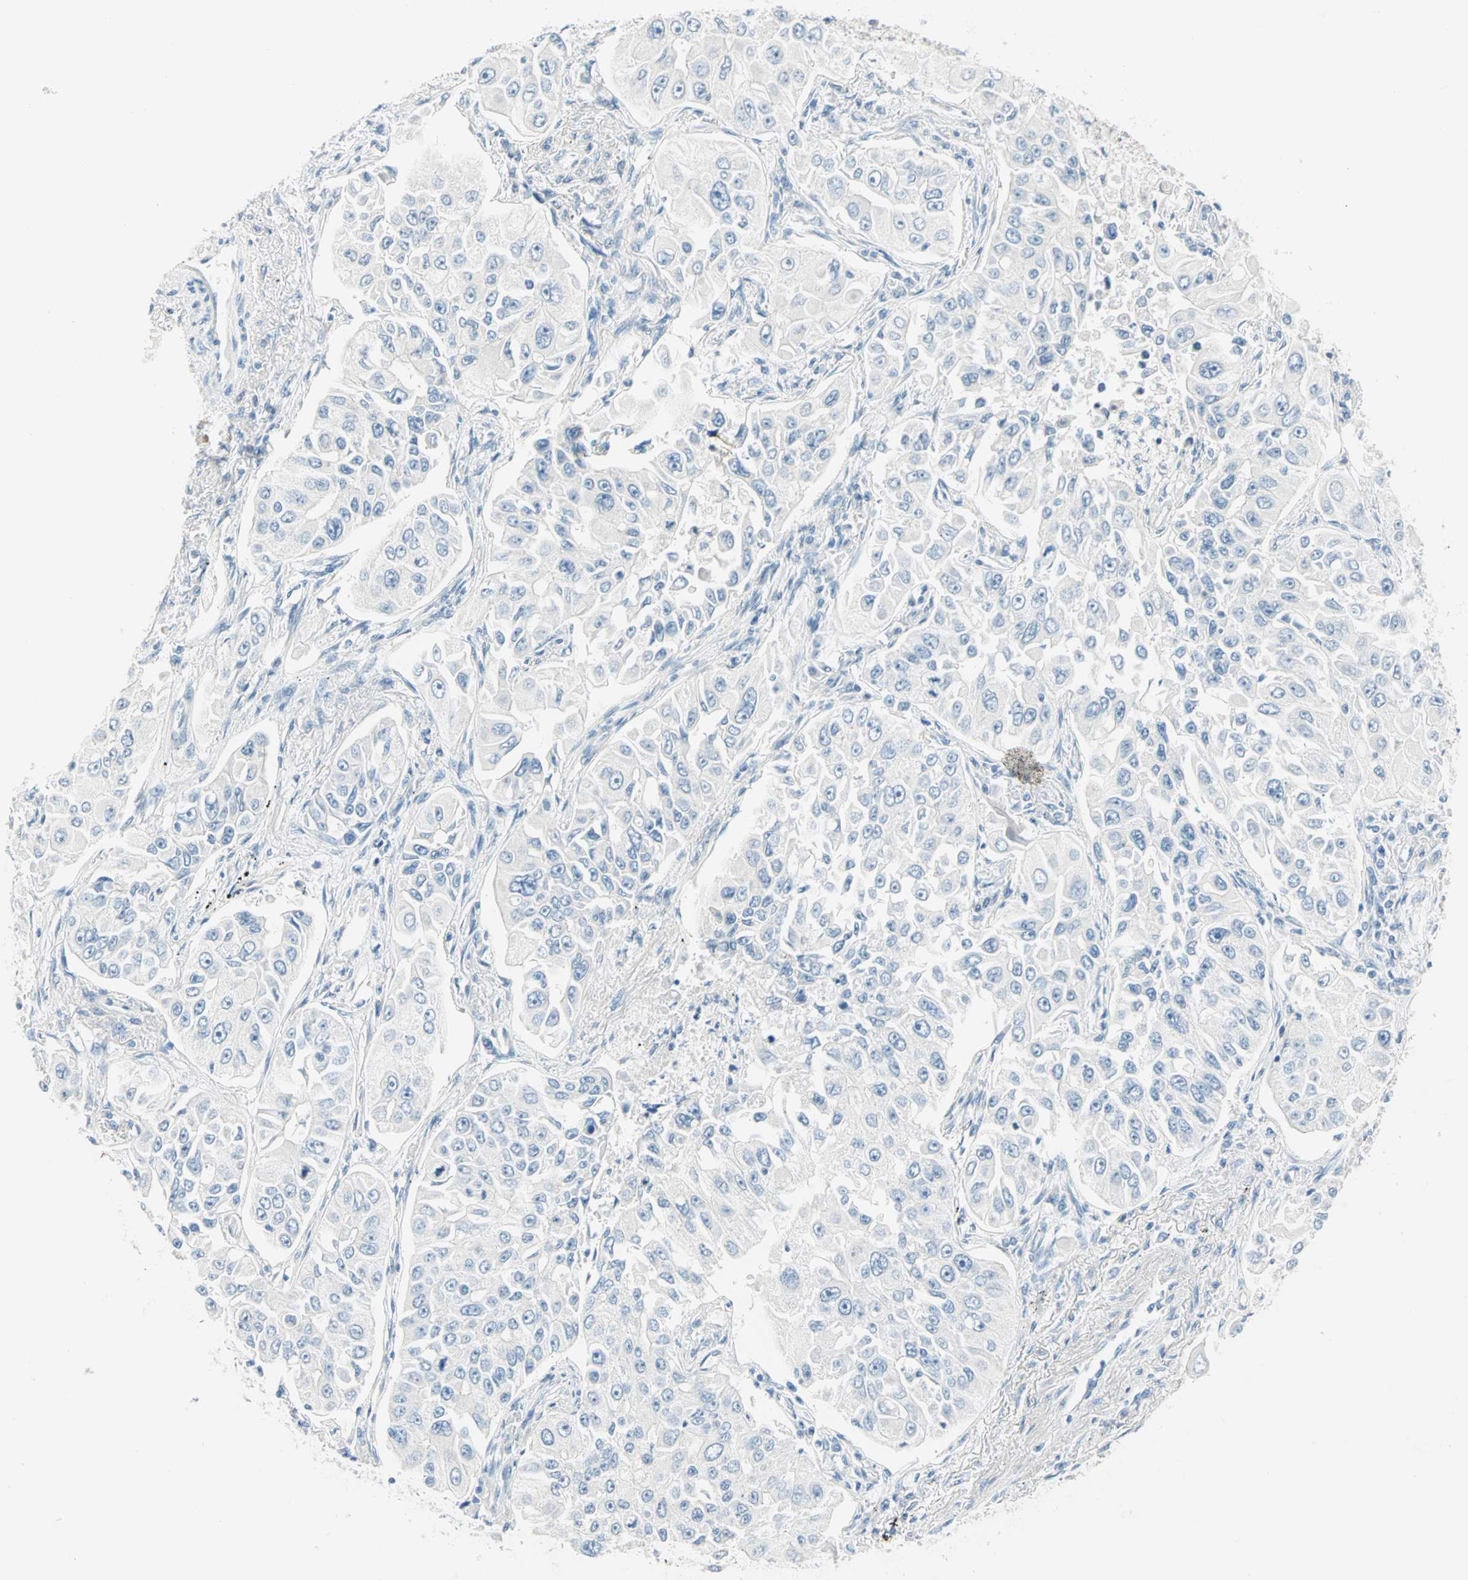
{"staining": {"intensity": "negative", "quantity": "none", "location": "none"}, "tissue": "lung cancer", "cell_type": "Tumor cells", "image_type": "cancer", "snomed": [{"axis": "morphology", "description": "Adenocarcinoma, NOS"}, {"axis": "topography", "description": "Lung"}], "caption": "Tumor cells show no significant protein positivity in lung adenocarcinoma.", "gene": "SULT1C2", "patient": {"sex": "male", "age": 84}}